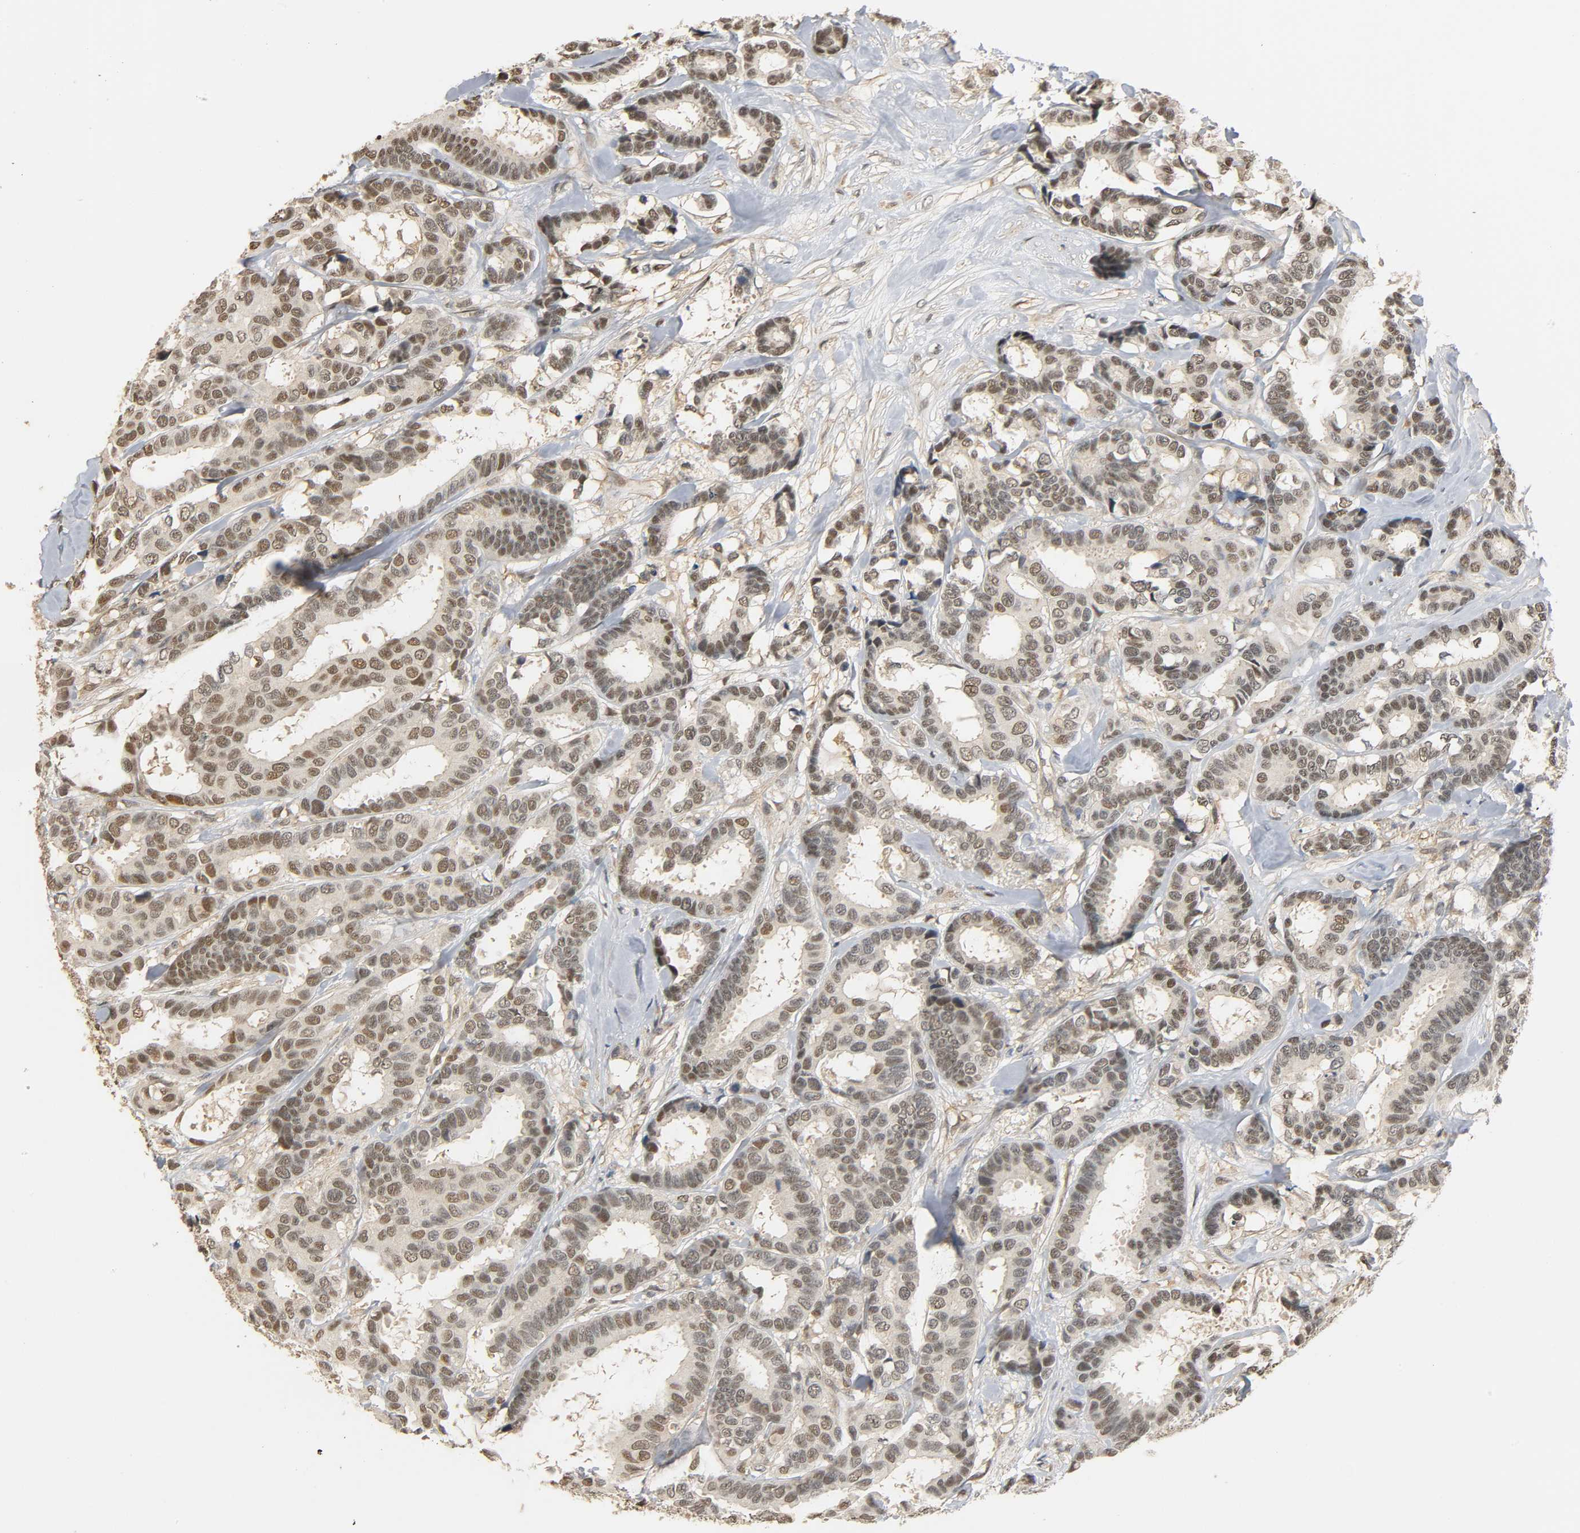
{"staining": {"intensity": "moderate", "quantity": "25%-75%", "location": "cytoplasmic/membranous,nuclear"}, "tissue": "breast cancer", "cell_type": "Tumor cells", "image_type": "cancer", "snomed": [{"axis": "morphology", "description": "Duct carcinoma"}, {"axis": "topography", "description": "Breast"}], "caption": "The histopathology image exhibits staining of infiltrating ductal carcinoma (breast), revealing moderate cytoplasmic/membranous and nuclear protein expression (brown color) within tumor cells. Nuclei are stained in blue.", "gene": "ZFPM2", "patient": {"sex": "female", "age": 87}}